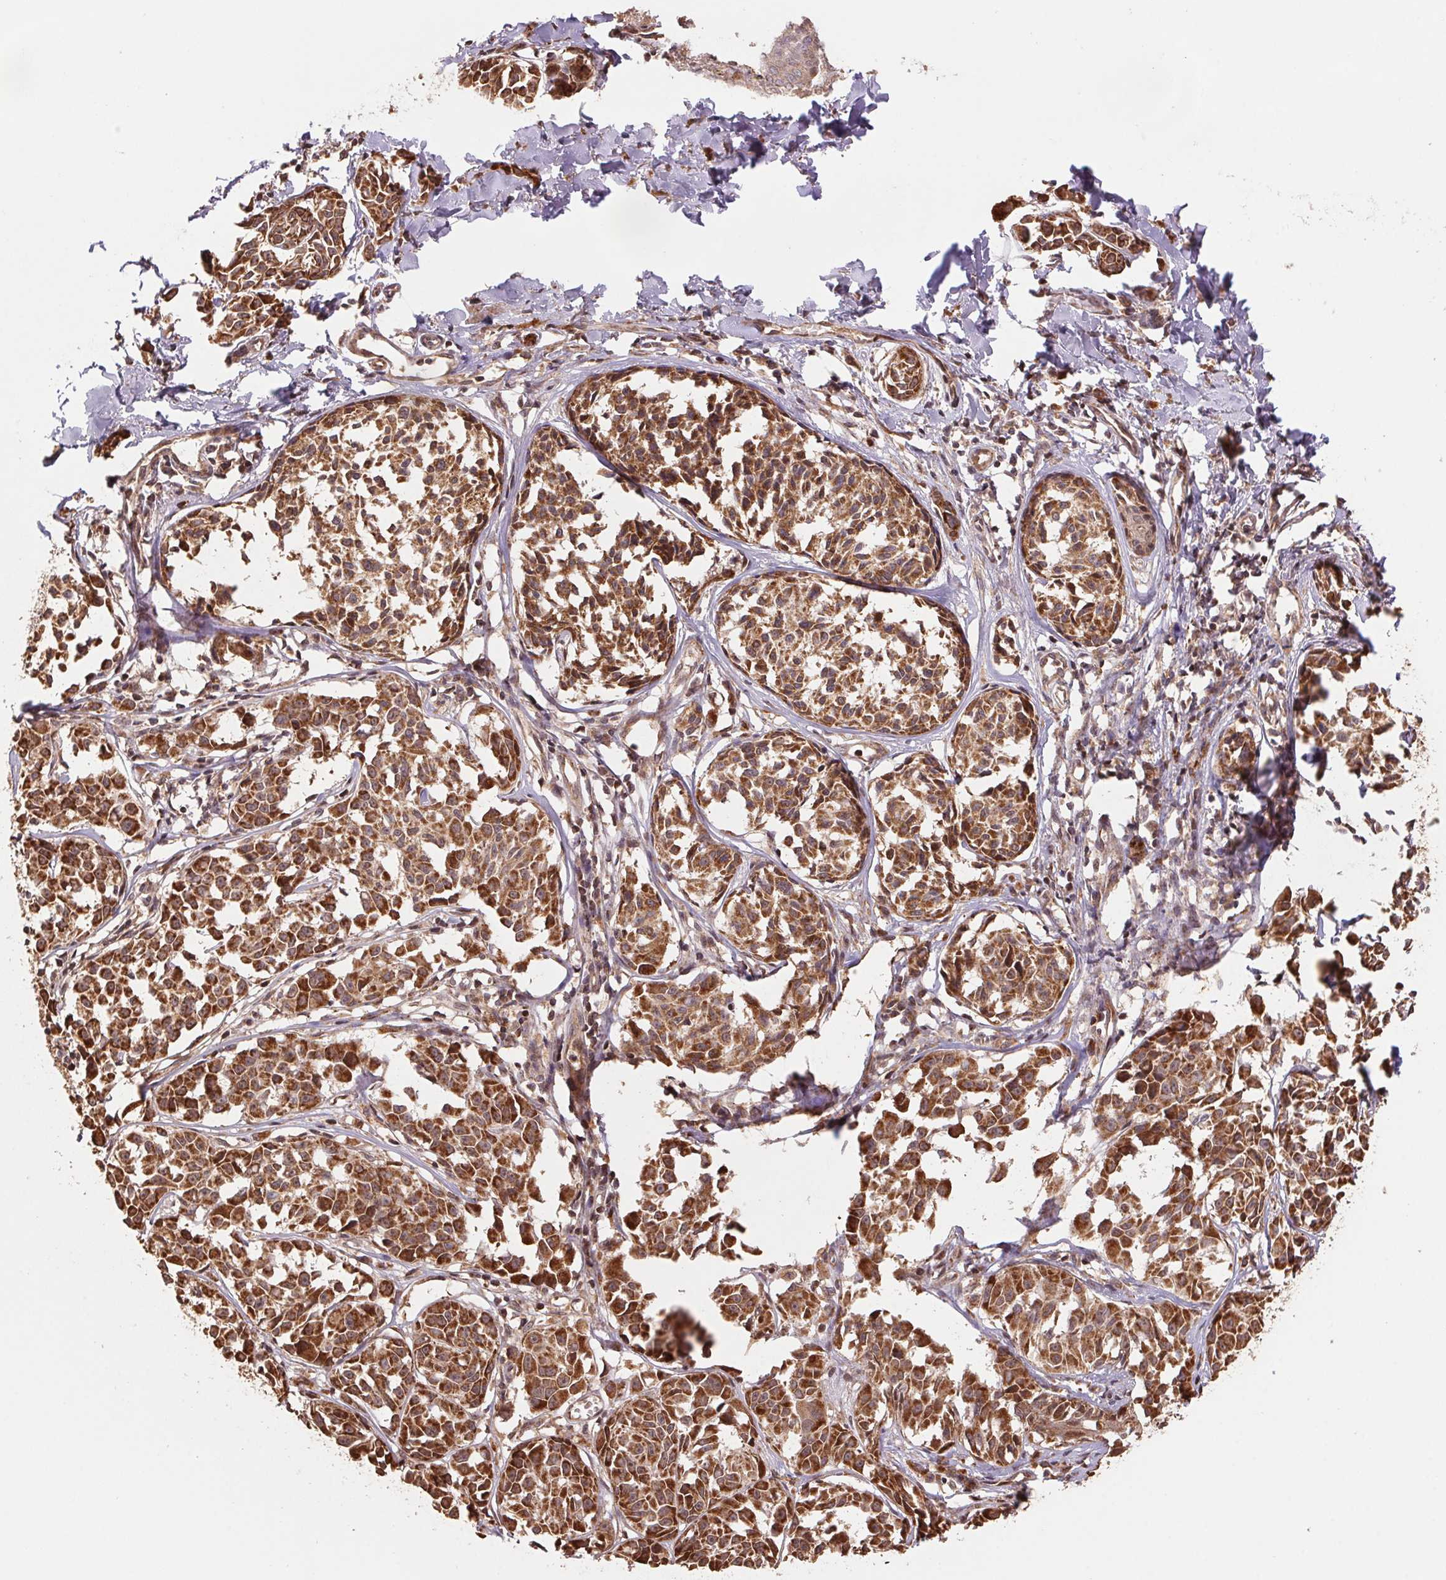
{"staining": {"intensity": "moderate", "quantity": ">75%", "location": "cytoplasmic/membranous"}, "tissue": "melanoma", "cell_type": "Tumor cells", "image_type": "cancer", "snomed": [{"axis": "morphology", "description": "Malignant melanoma, NOS"}, {"axis": "topography", "description": "Skin"}], "caption": "Immunohistochemistry (IHC) of human melanoma demonstrates medium levels of moderate cytoplasmic/membranous expression in about >75% of tumor cells.", "gene": "PDHA1", "patient": {"sex": "male", "age": 51}}